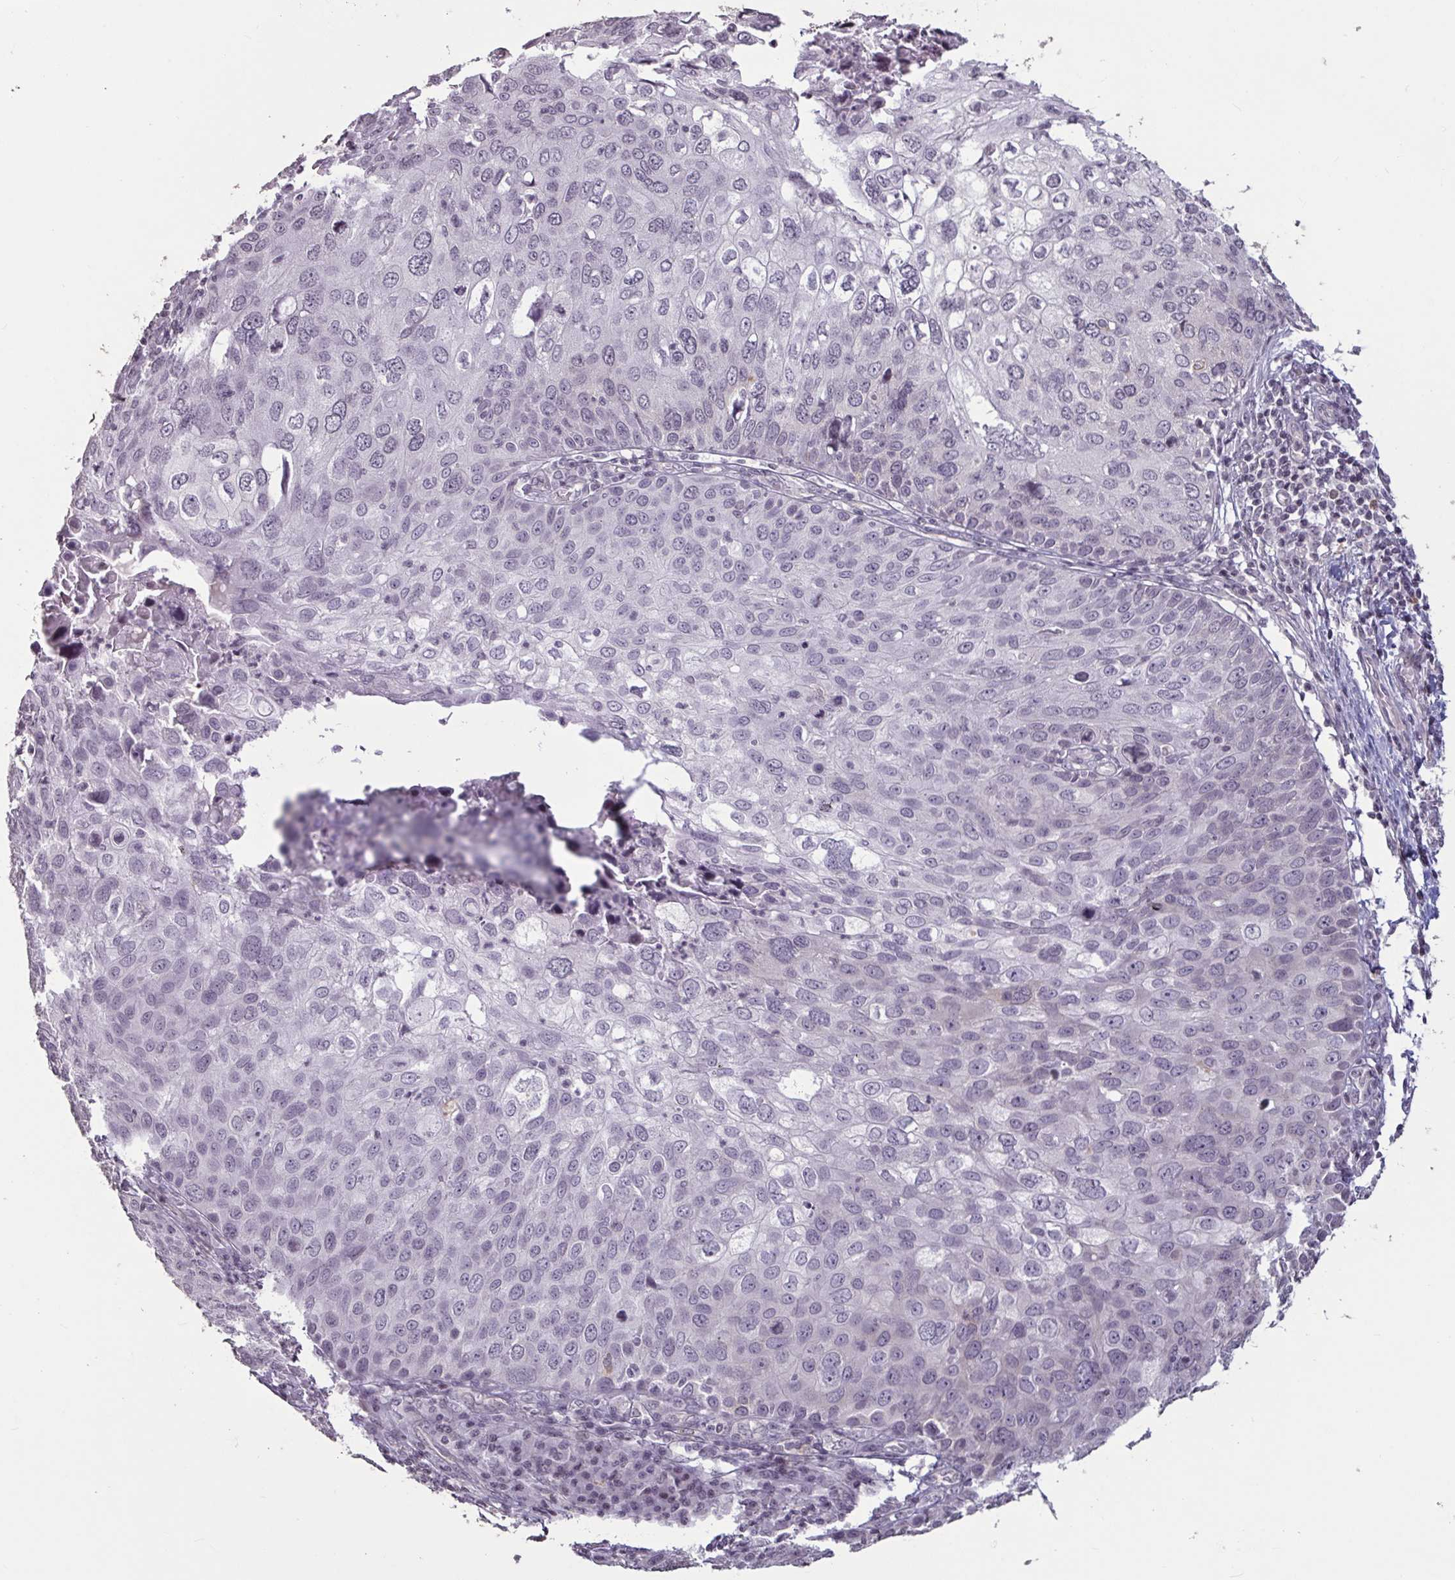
{"staining": {"intensity": "negative", "quantity": "none", "location": "none"}, "tissue": "skin cancer", "cell_type": "Tumor cells", "image_type": "cancer", "snomed": [{"axis": "morphology", "description": "Squamous cell carcinoma, NOS"}, {"axis": "topography", "description": "Skin"}], "caption": "Human skin squamous cell carcinoma stained for a protein using immunohistochemistry (IHC) reveals no expression in tumor cells.", "gene": "TBC1D4", "patient": {"sex": "male", "age": 87}}